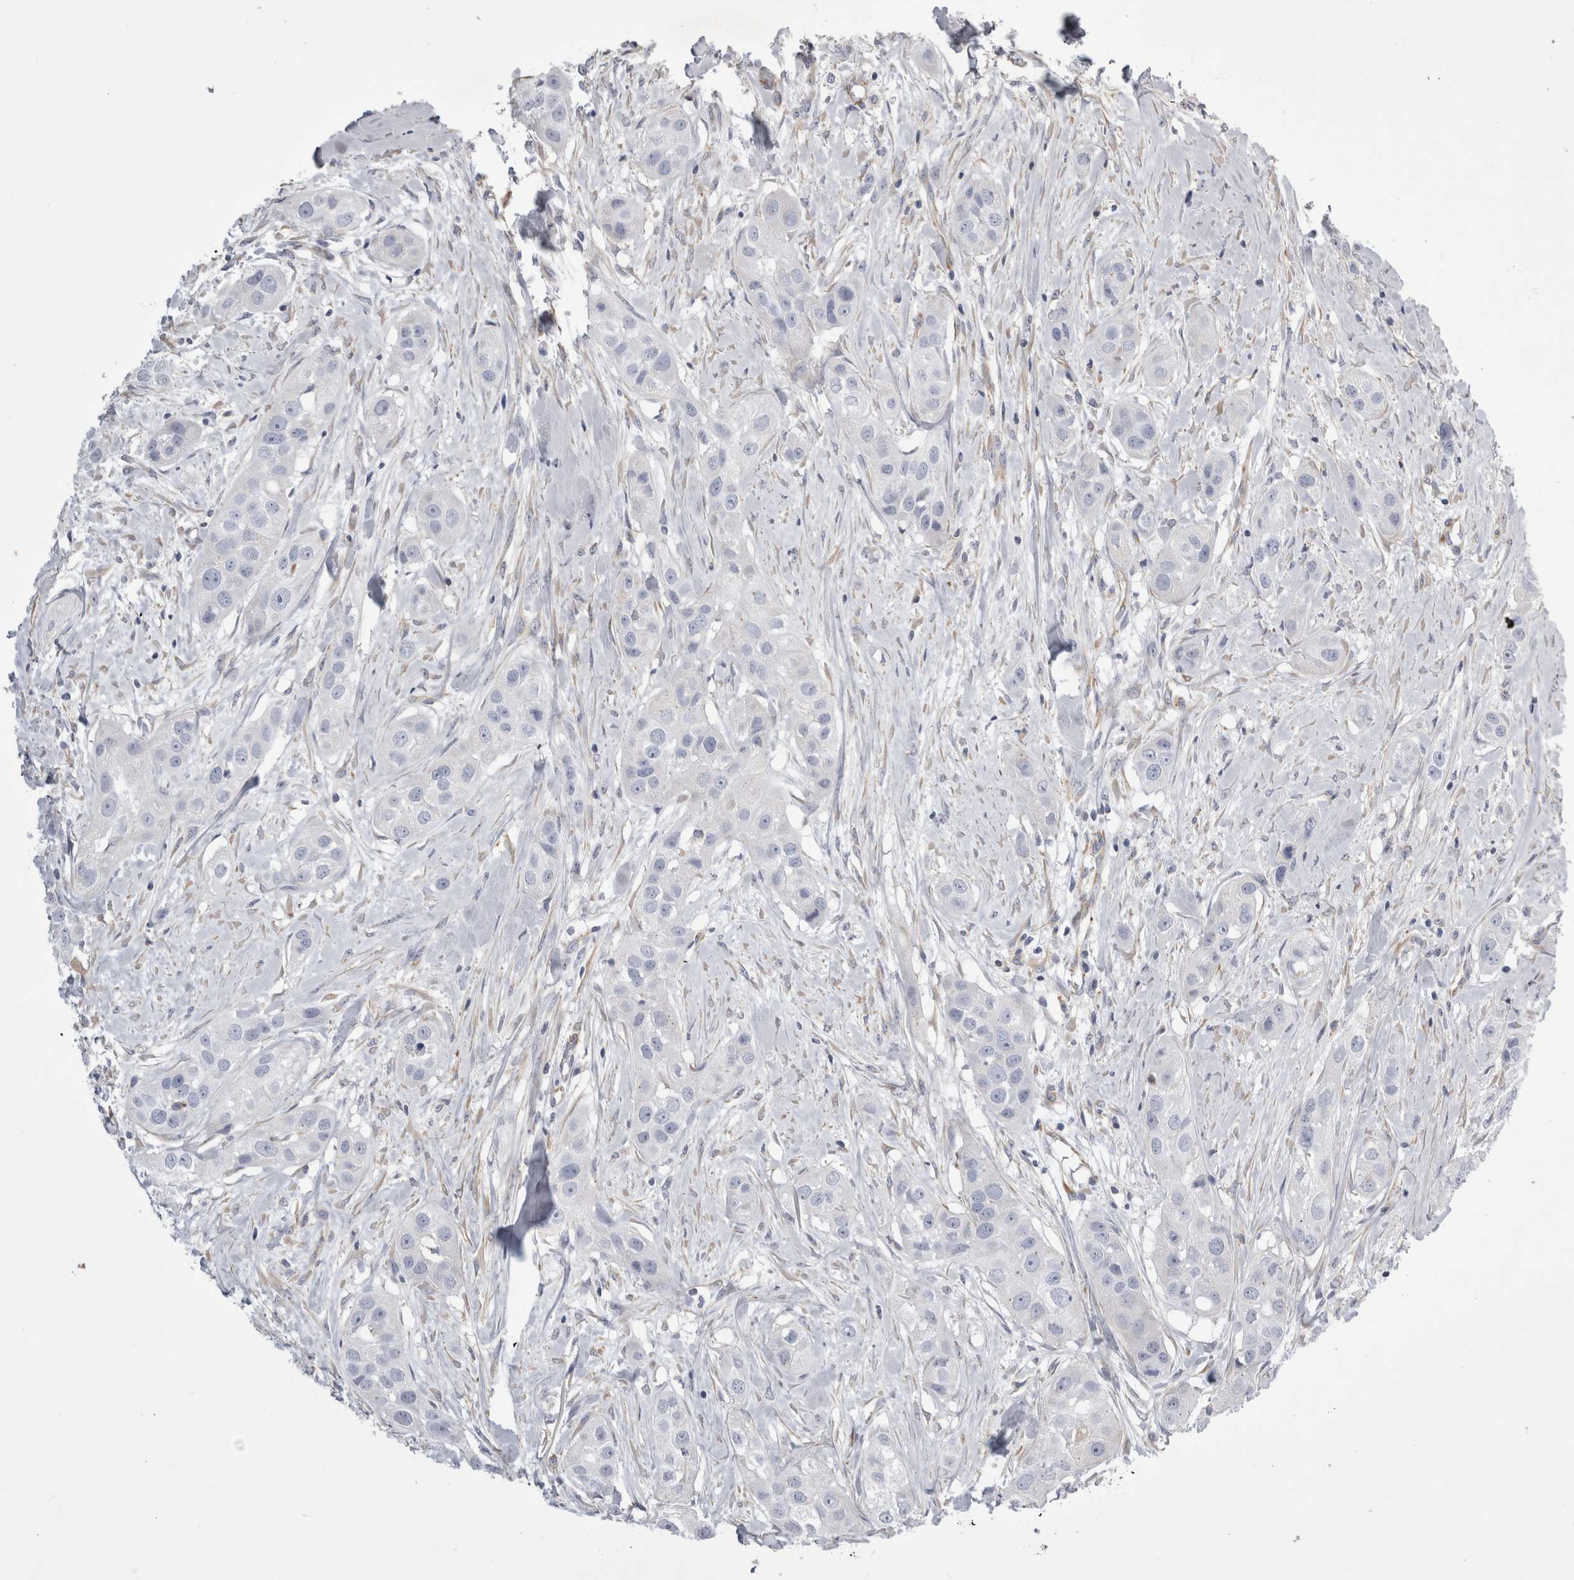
{"staining": {"intensity": "negative", "quantity": "none", "location": "none"}, "tissue": "head and neck cancer", "cell_type": "Tumor cells", "image_type": "cancer", "snomed": [{"axis": "morphology", "description": "Normal tissue, NOS"}, {"axis": "morphology", "description": "Squamous cell carcinoma, NOS"}, {"axis": "topography", "description": "Skeletal muscle"}, {"axis": "topography", "description": "Head-Neck"}], "caption": "A histopathology image of human head and neck squamous cell carcinoma is negative for staining in tumor cells.", "gene": "STRADB", "patient": {"sex": "male", "age": 51}}